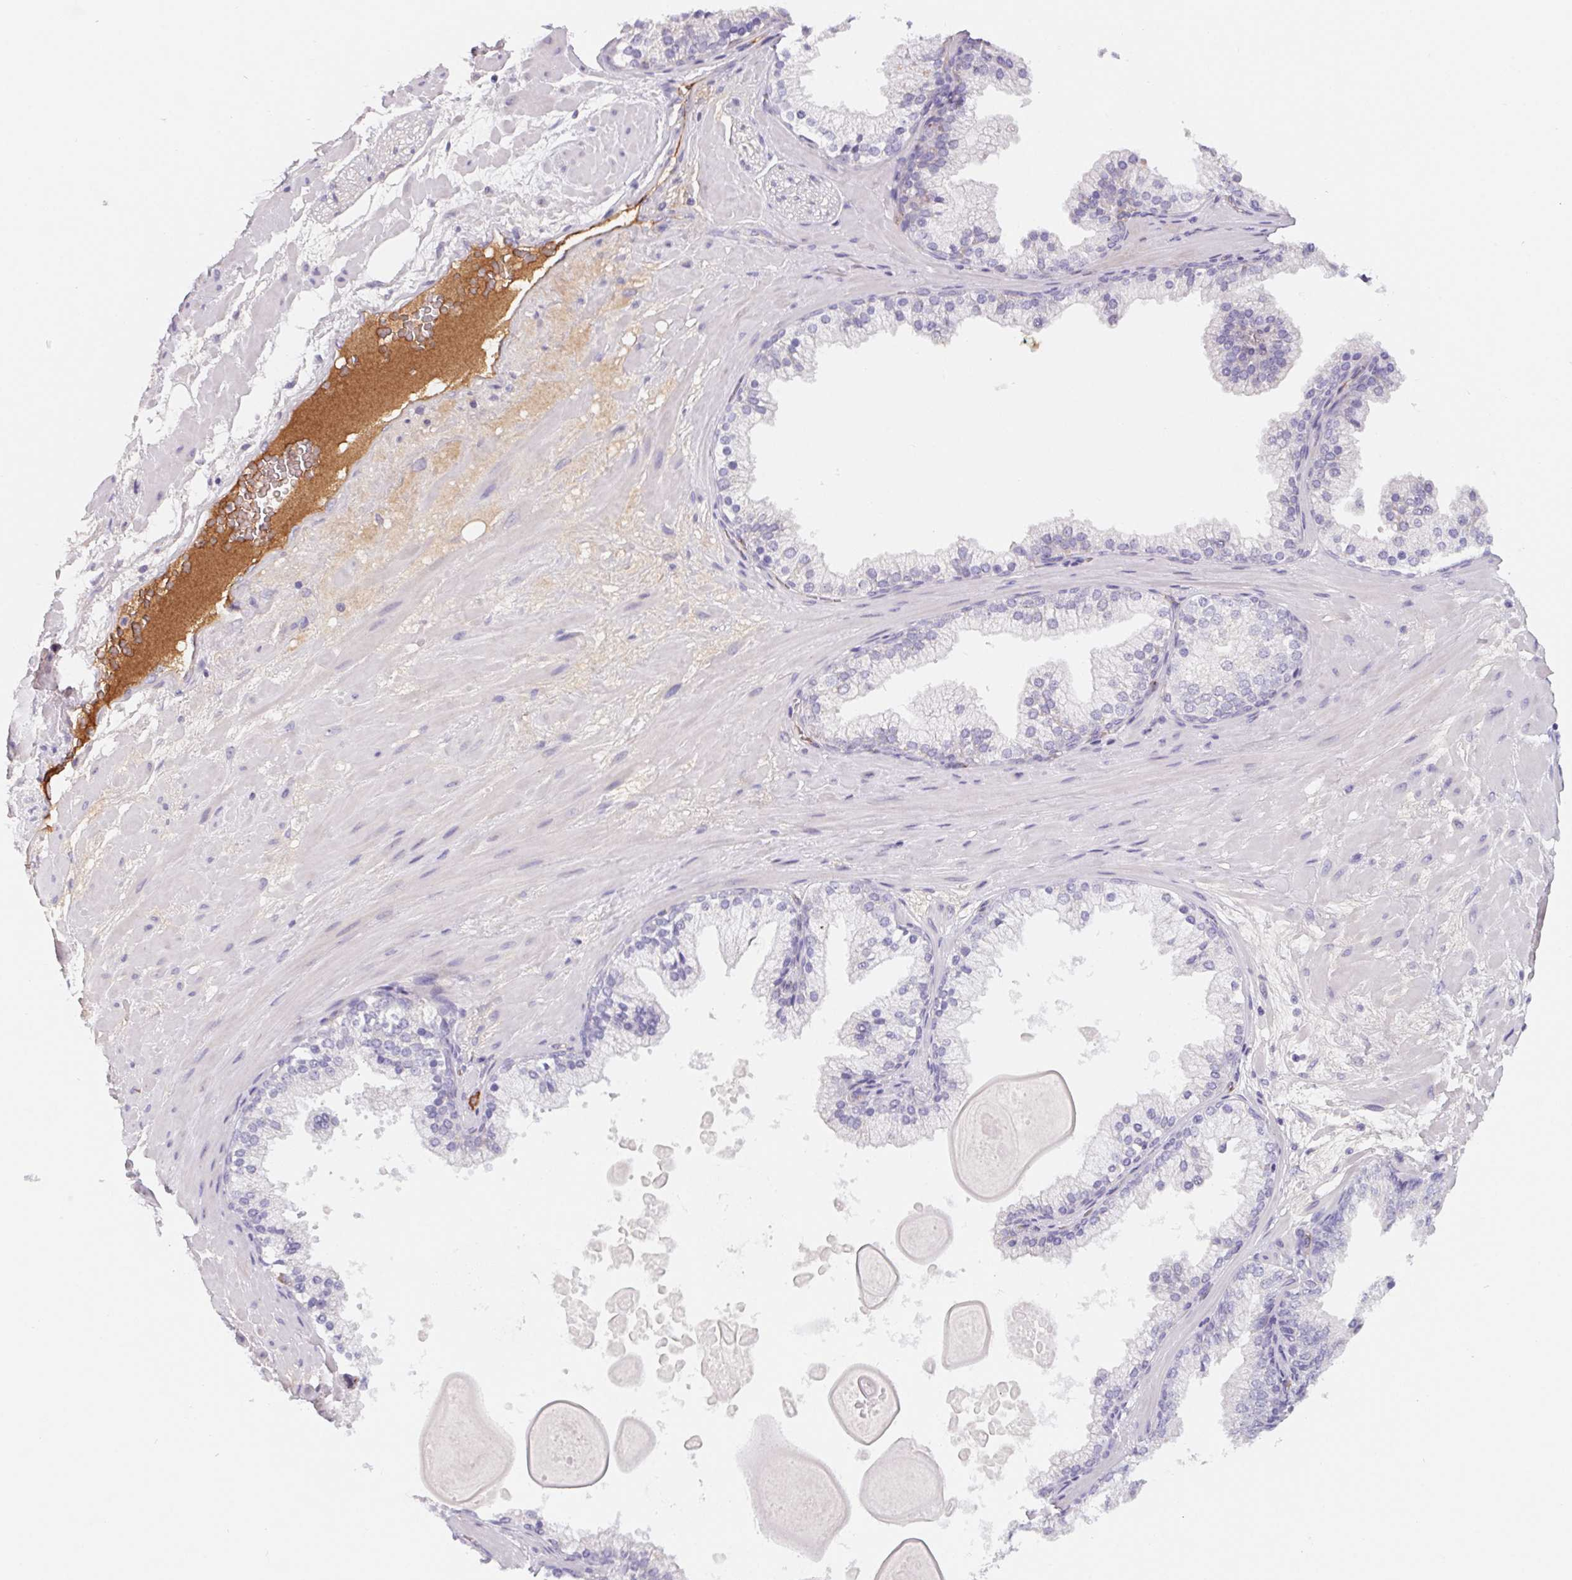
{"staining": {"intensity": "negative", "quantity": "none", "location": "none"}, "tissue": "soft tissue", "cell_type": "Fibroblasts", "image_type": "normal", "snomed": [{"axis": "morphology", "description": "Normal tissue, NOS"}, {"axis": "topography", "description": "Prostate"}, {"axis": "topography", "description": "Peripheral nerve tissue"}], "caption": "Soft tissue was stained to show a protein in brown. There is no significant positivity in fibroblasts. (DAB (3,3'-diaminobenzidine) immunohistochemistry visualized using brightfield microscopy, high magnification).", "gene": "LPA", "patient": {"sex": "male", "age": 61}}